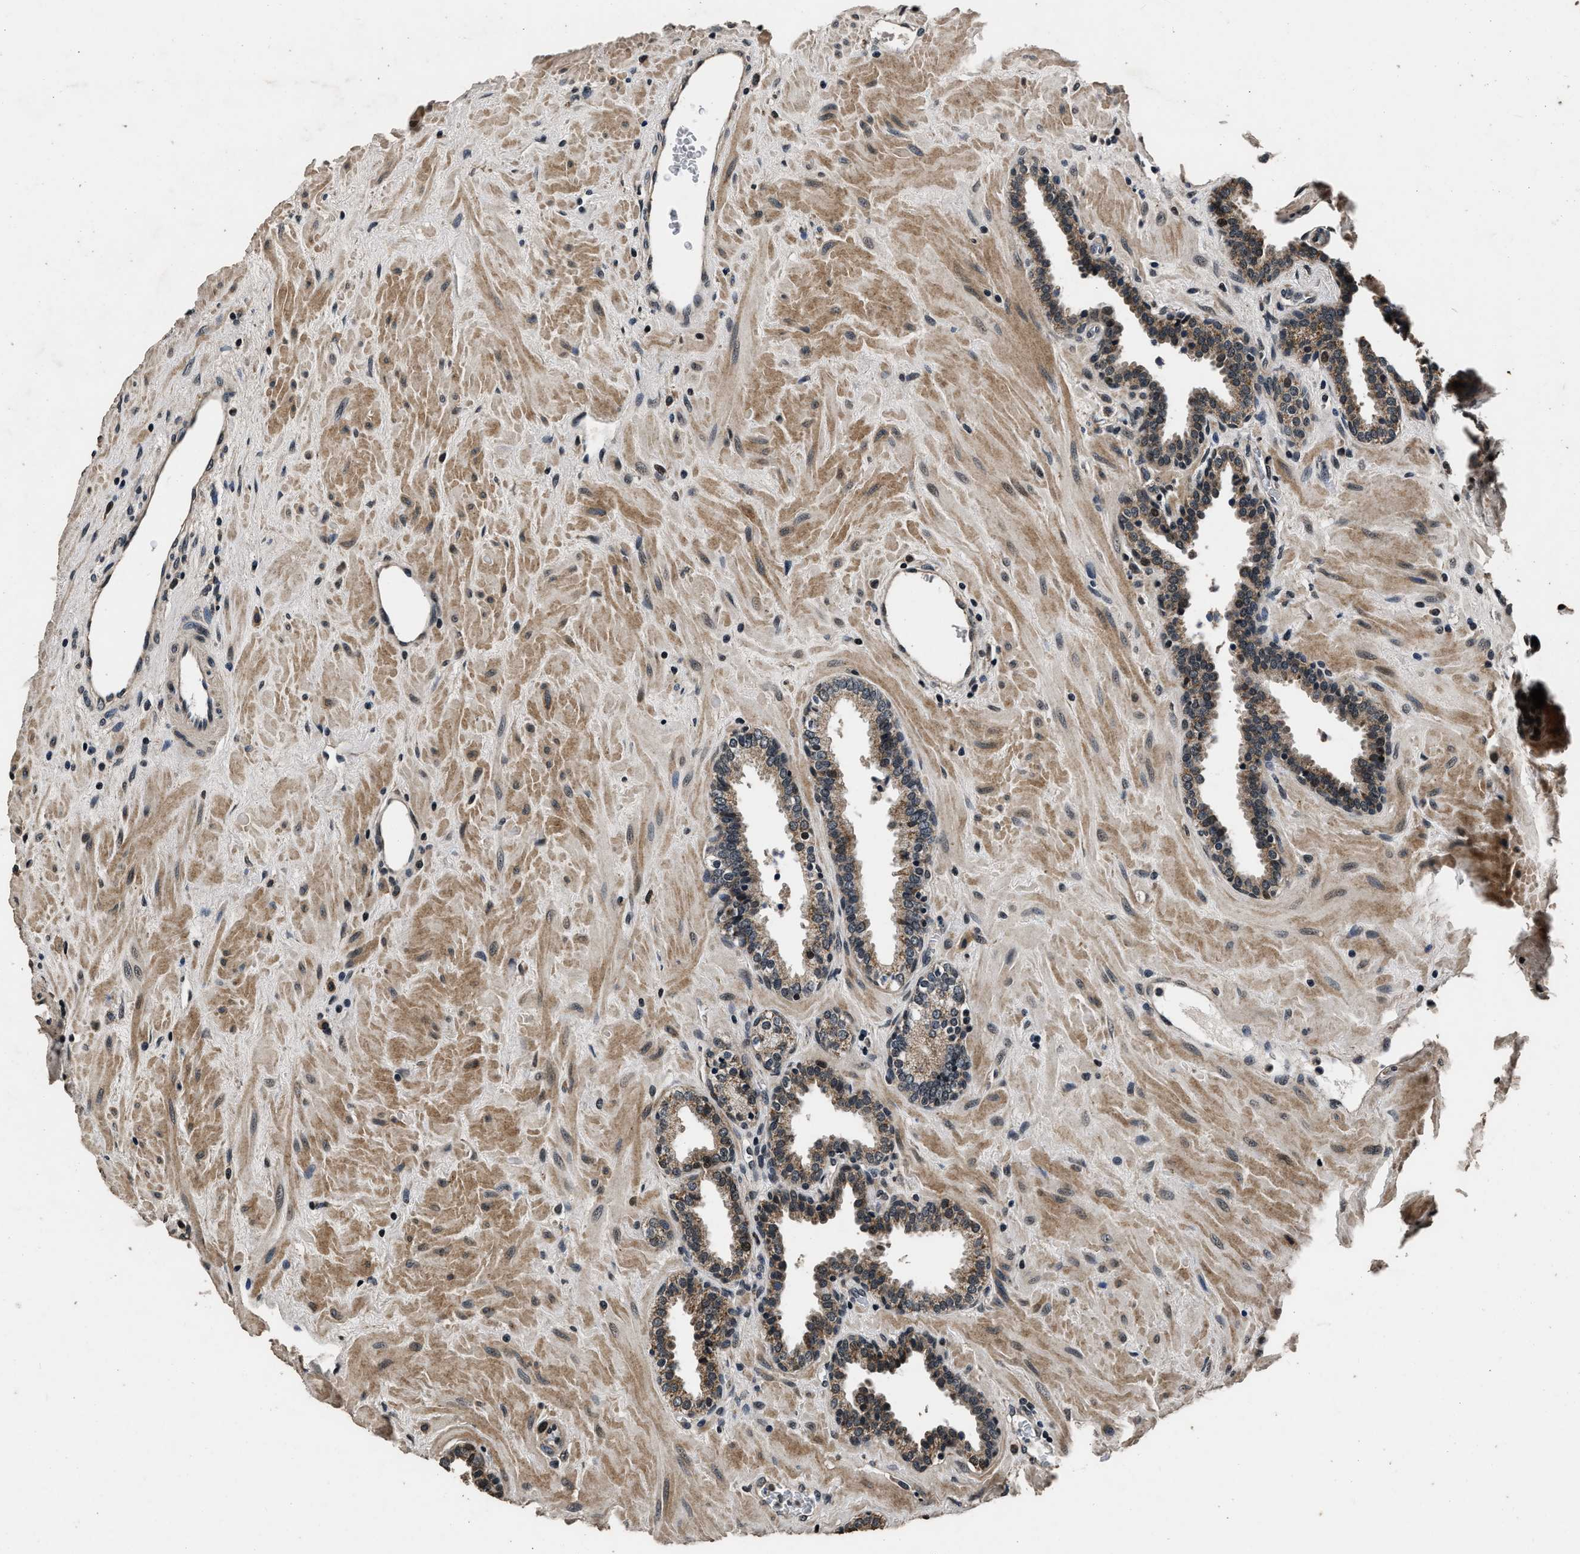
{"staining": {"intensity": "moderate", "quantity": "25%-75%", "location": "cytoplasmic/membranous,nuclear"}, "tissue": "prostate", "cell_type": "Glandular cells", "image_type": "normal", "snomed": [{"axis": "morphology", "description": "Normal tissue, NOS"}, {"axis": "topography", "description": "Prostate"}], "caption": "Protein analysis of normal prostate exhibits moderate cytoplasmic/membranous,nuclear expression in approximately 25%-75% of glandular cells. The protein of interest is stained brown, and the nuclei are stained in blue (DAB IHC with brightfield microscopy, high magnification).", "gene": "CSTF1", "patient": {"sex": "male", "age": 51}}